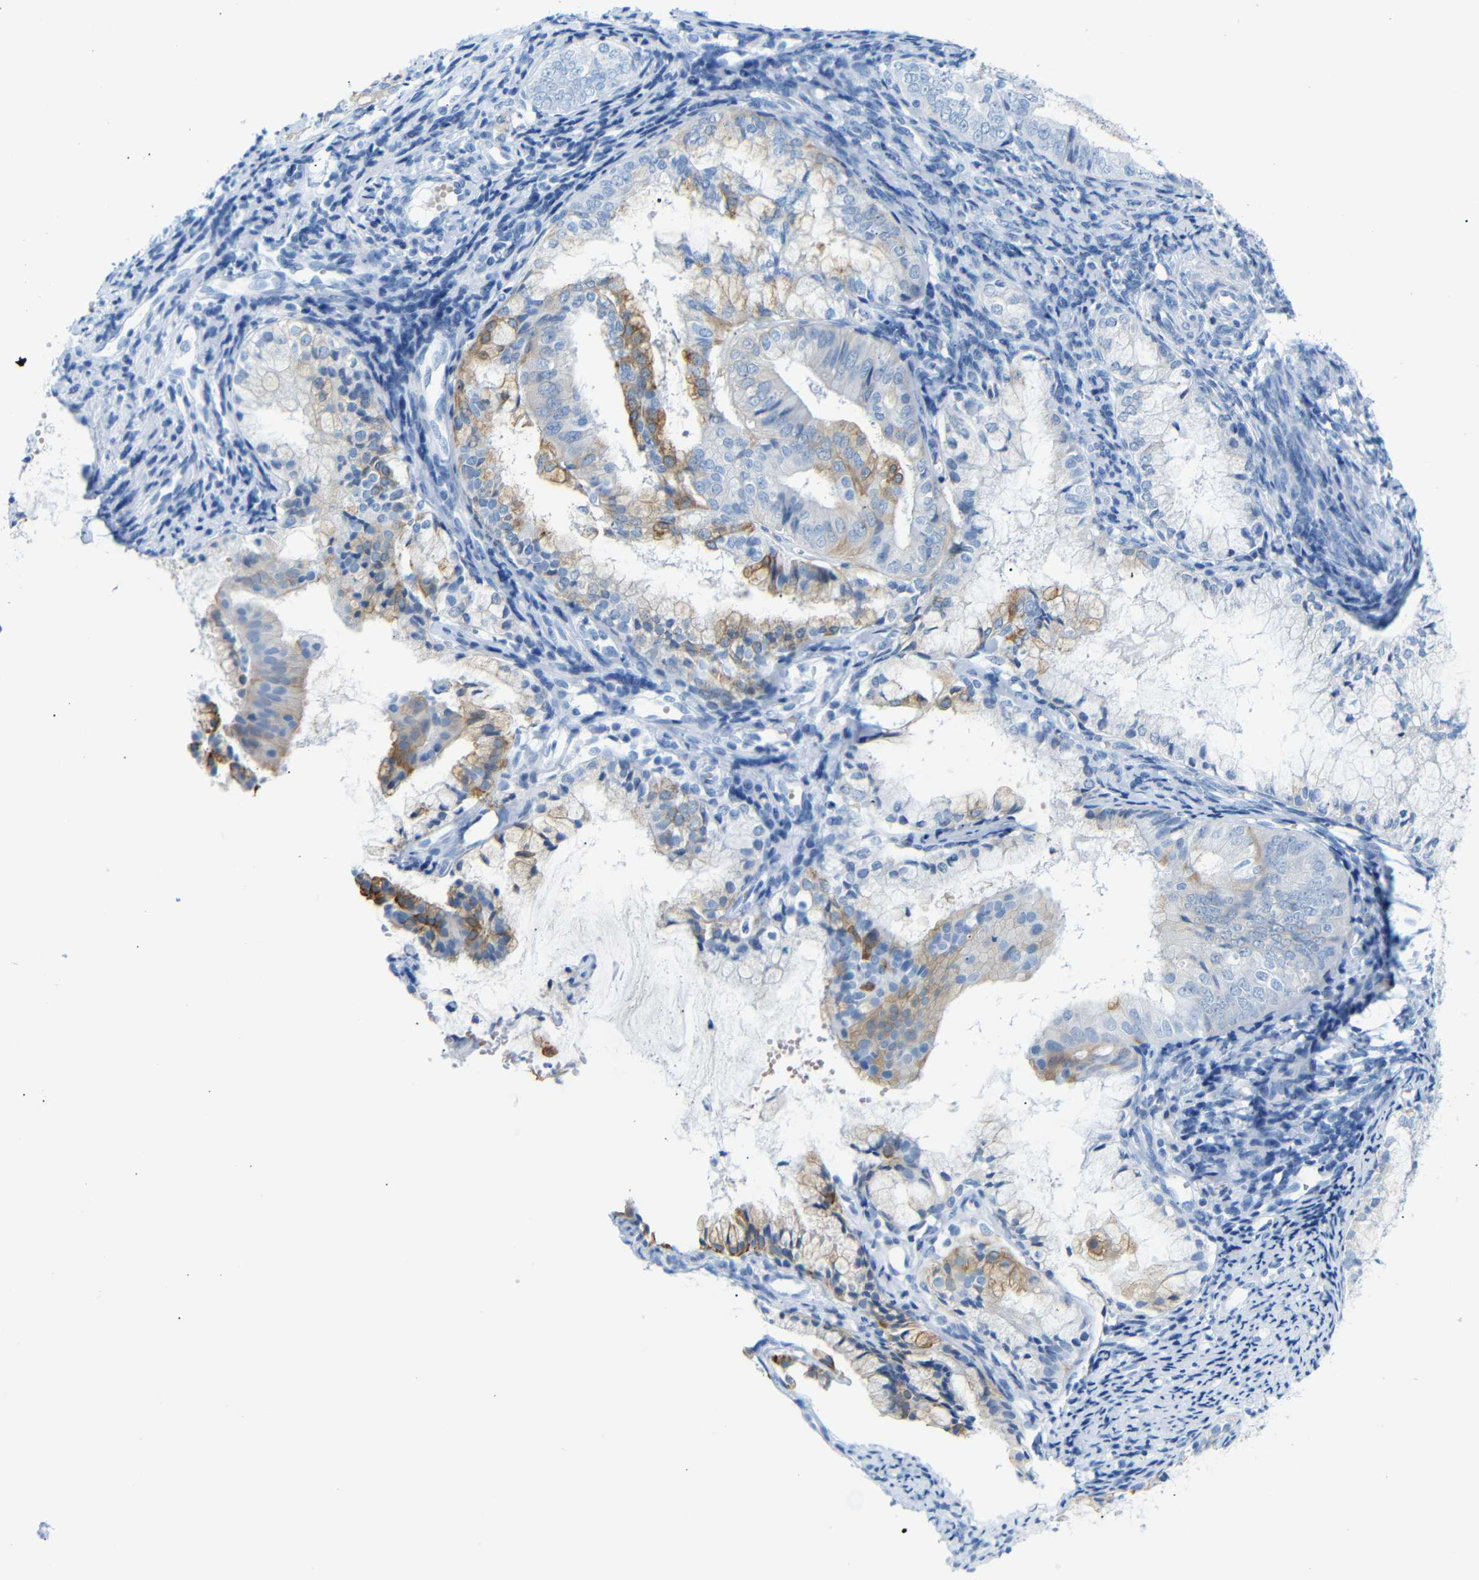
{"staining": {"intensity": "moderate", "quantity": "25%-75%", "location": "cytoplasmic/membranous"}, "tissue": "endometrial cancer", "cell_type": "Tumor cells", "image_type": "cancer", "snomed": [{"axis": "morphology", "description": "Adenocarcinoma, NOS"}, {"axis": "topography", "description": "Endometrium"}], "caption": "Immunohistochemical staining of endometrial adenocarcinoma displays medium levels of moderate cytoplasmic/membranous protein positivity in approximately 25%-75% of tumor cells.", "gene": "DYNAP", "patient": {"sex": "female", "age": 63}}